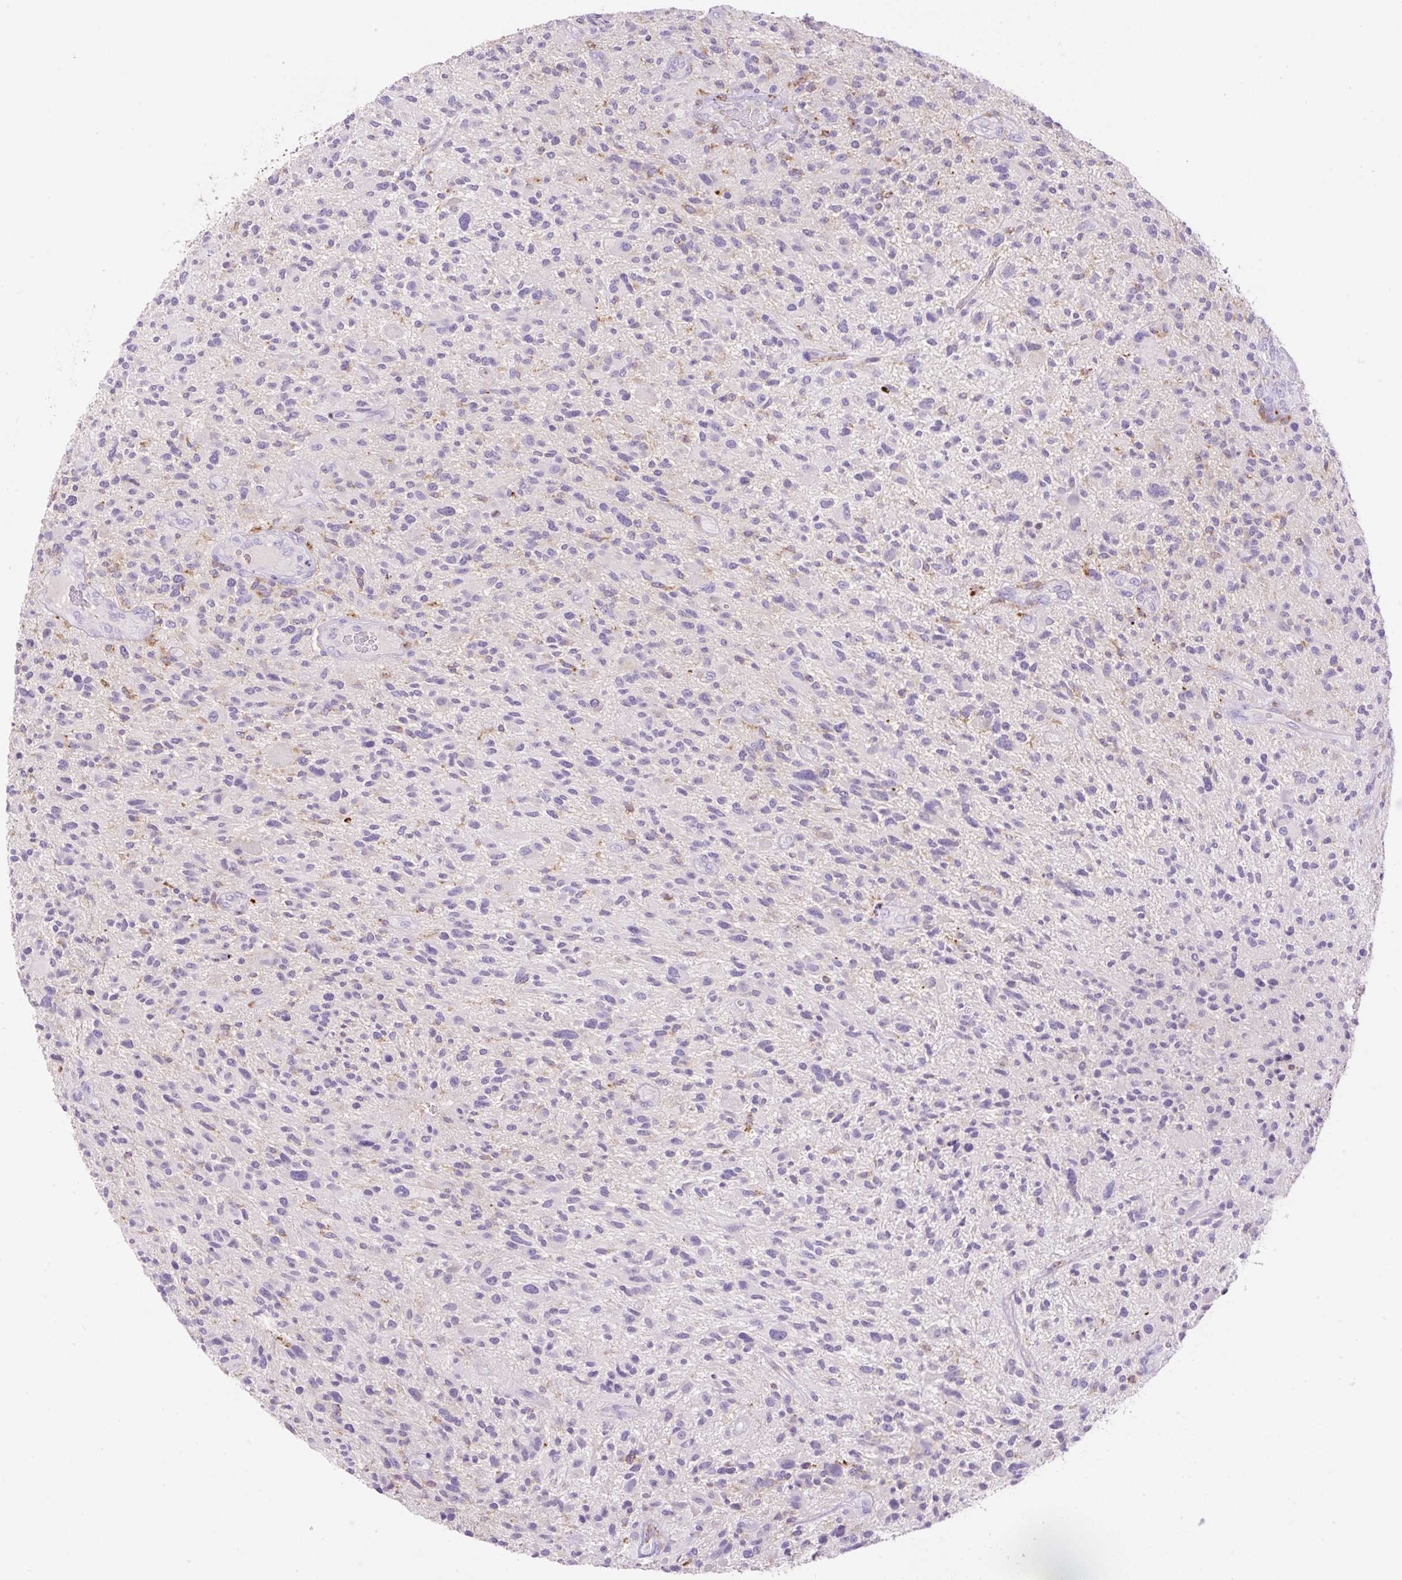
{"staining": {"intensity": "negative", "quantity": "none", "location": "none"}, "tissue": "glioma", "cell_type": "Tumor cells", "image_type": "cancer", "snomed": [{"axis": "morphology", "description": "Glioma, malignant, High grade"}, {"axis": "topography", "description": "Brain"}], "caption": "Immunohistochemistry (IHC) micrograph of human glioma stained for a protein (brown), which reveals no staining in tumor cells.", "gene": "TDRD15", "patient": {"sex": "male", "age": 47}}